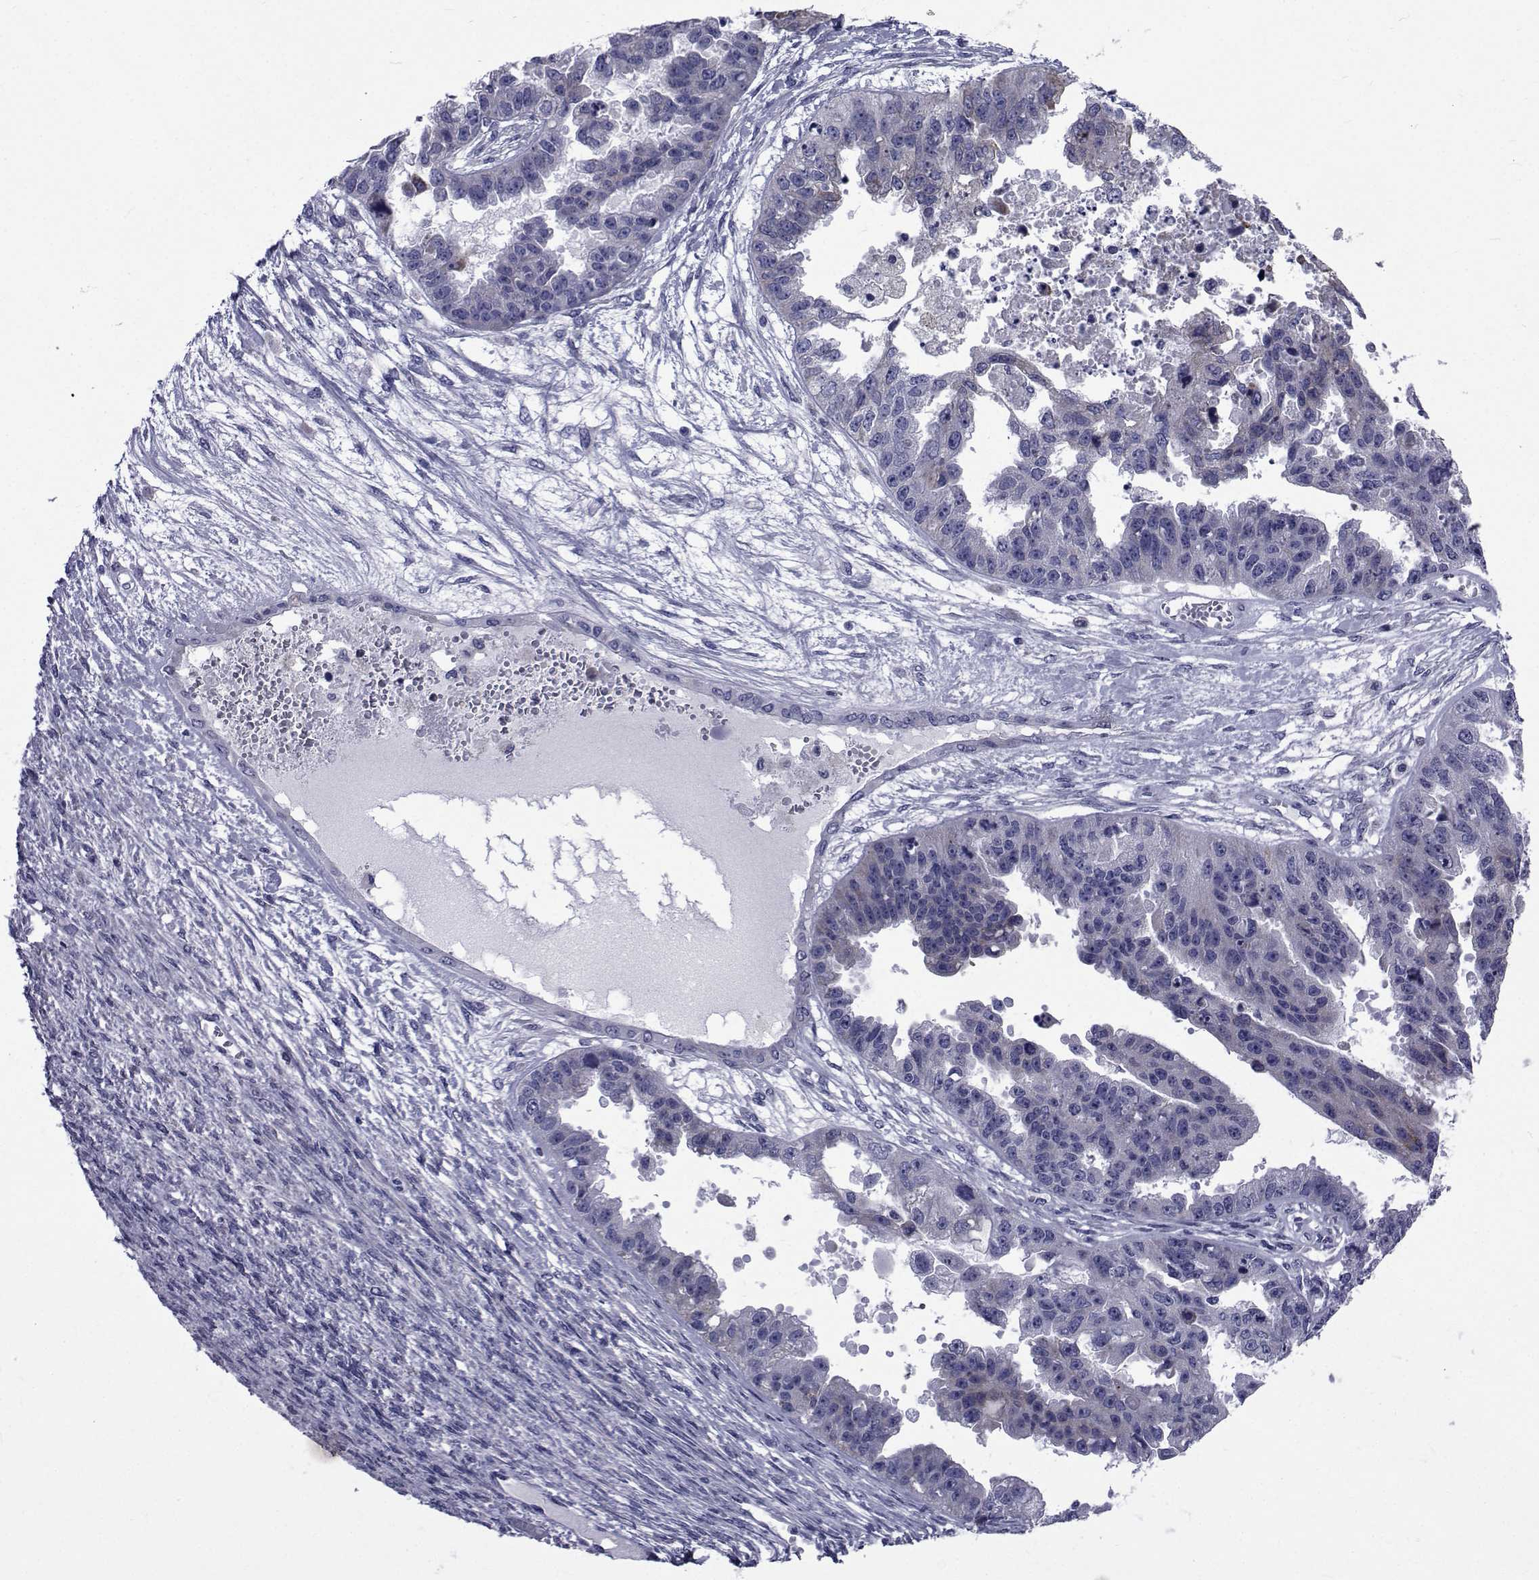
{"staining": {"intensity": "weak", "quantity": "<25%", "location": "cytoplasmic/membranous"}, "tissue": "ovarian cancer", "cell_type": "Tumor cells", "image_type": "cancer", "snomed": [{"axis": "morphology", "description": "Cystadenocarcinoma, serous, NOS"}, {"axis": "topography", "description": "Ovary"}], "caption": "This is a image of IHC staining of ovarian cancer (serous cystadenocarcinoma), which shows no expression in tumor cells.", "gene": "ROPN1", "patient": {"sex": "female", "age": 58}}